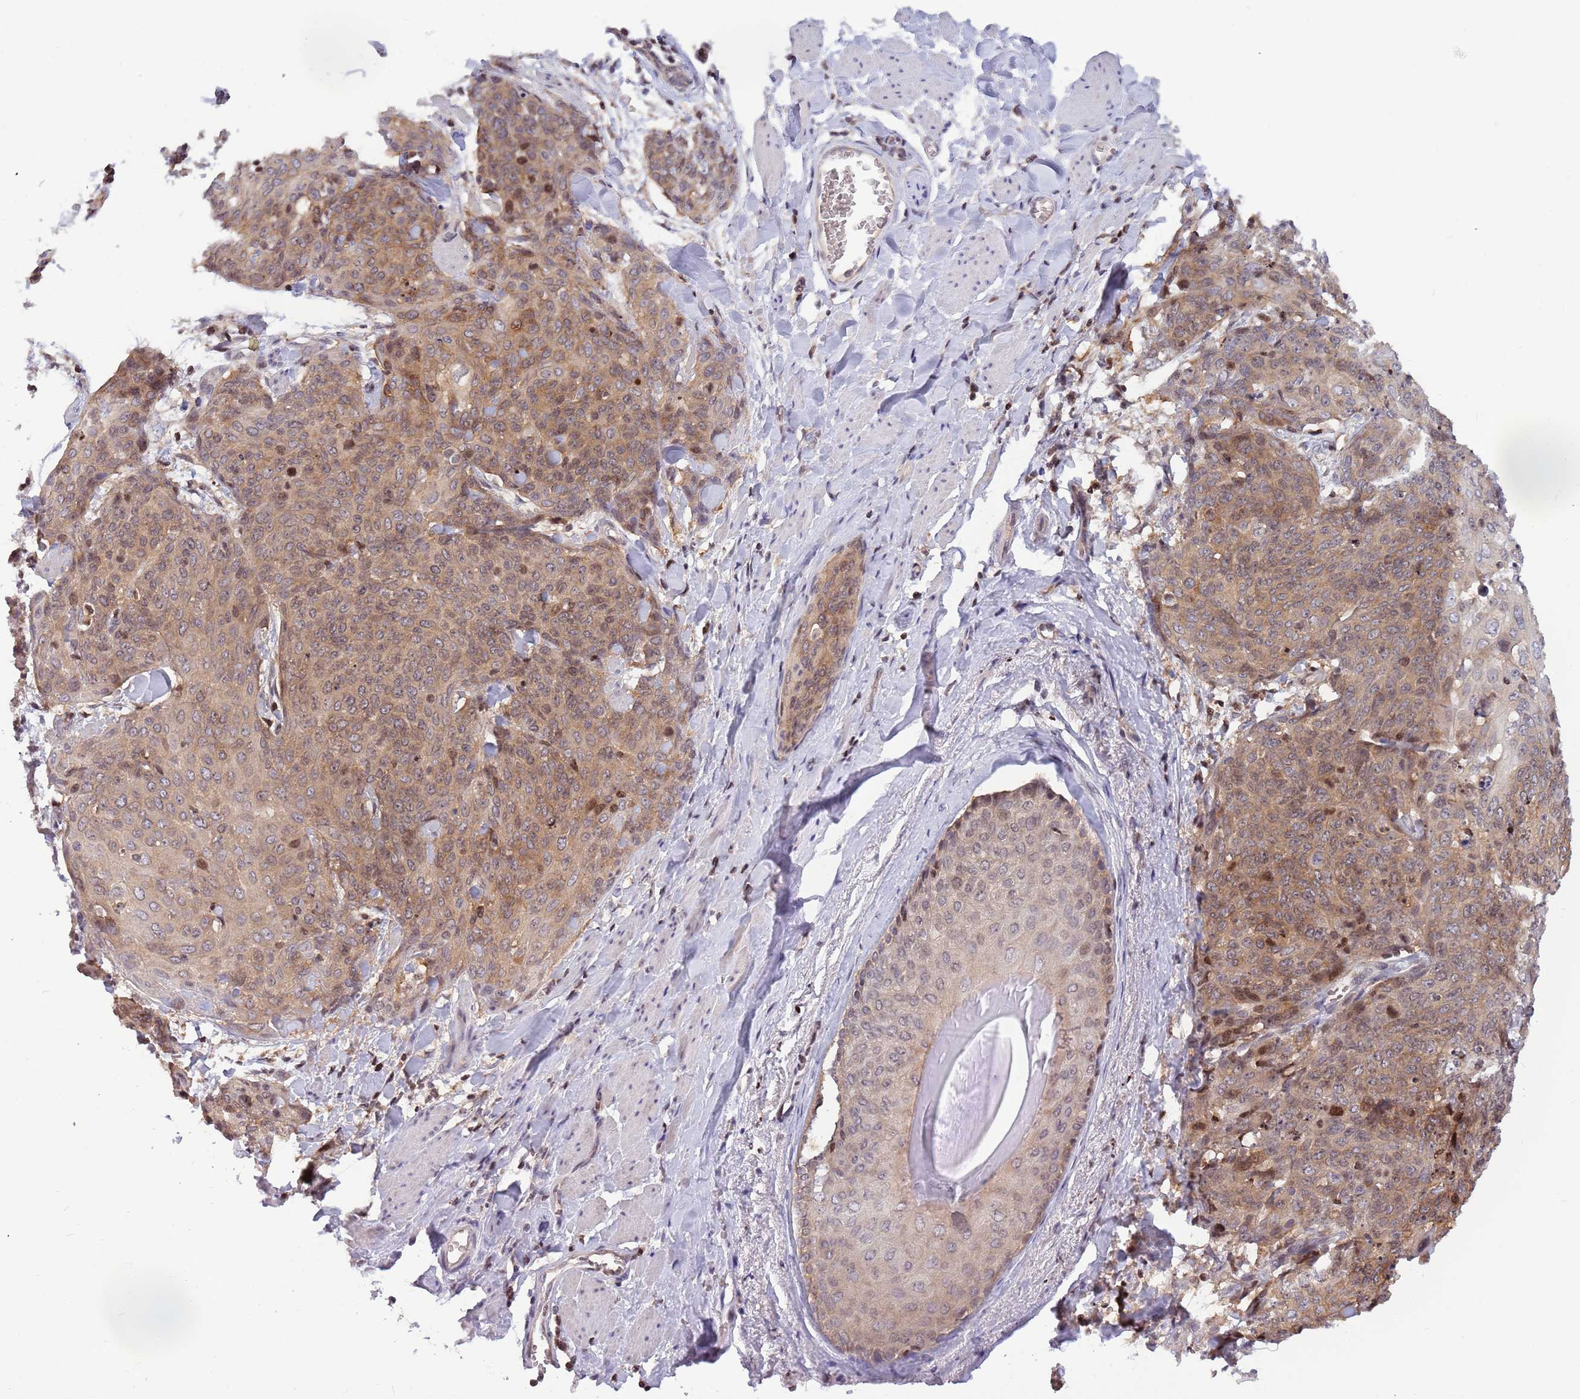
{"staining": {"intensity": "weak", "quantity": ">75%", "location": "cytoplasmic/membranous,nuclear"}, "tissue": "skin cancer", "cell_type": "Tumor cells", "image_type": "cancer", "snomed": [{"axis": "morphology", "description": "Squamous cell carcinoma, NOS"}, {"axis": "topography", "description": "Skin"}, {"axis": "topography", "description": "Vulva"}], "caption": "Immunohistochemistry photomicrograph of squamous cell carcinoma (skin) stained for a protein (brown), which exhibits low levels of weak cytoplasmic/membranous and nuclear staining in about >75% of tumor cells.", "gene": "ARHGEF5", "patient": {"sex": "female", "age": 85}}